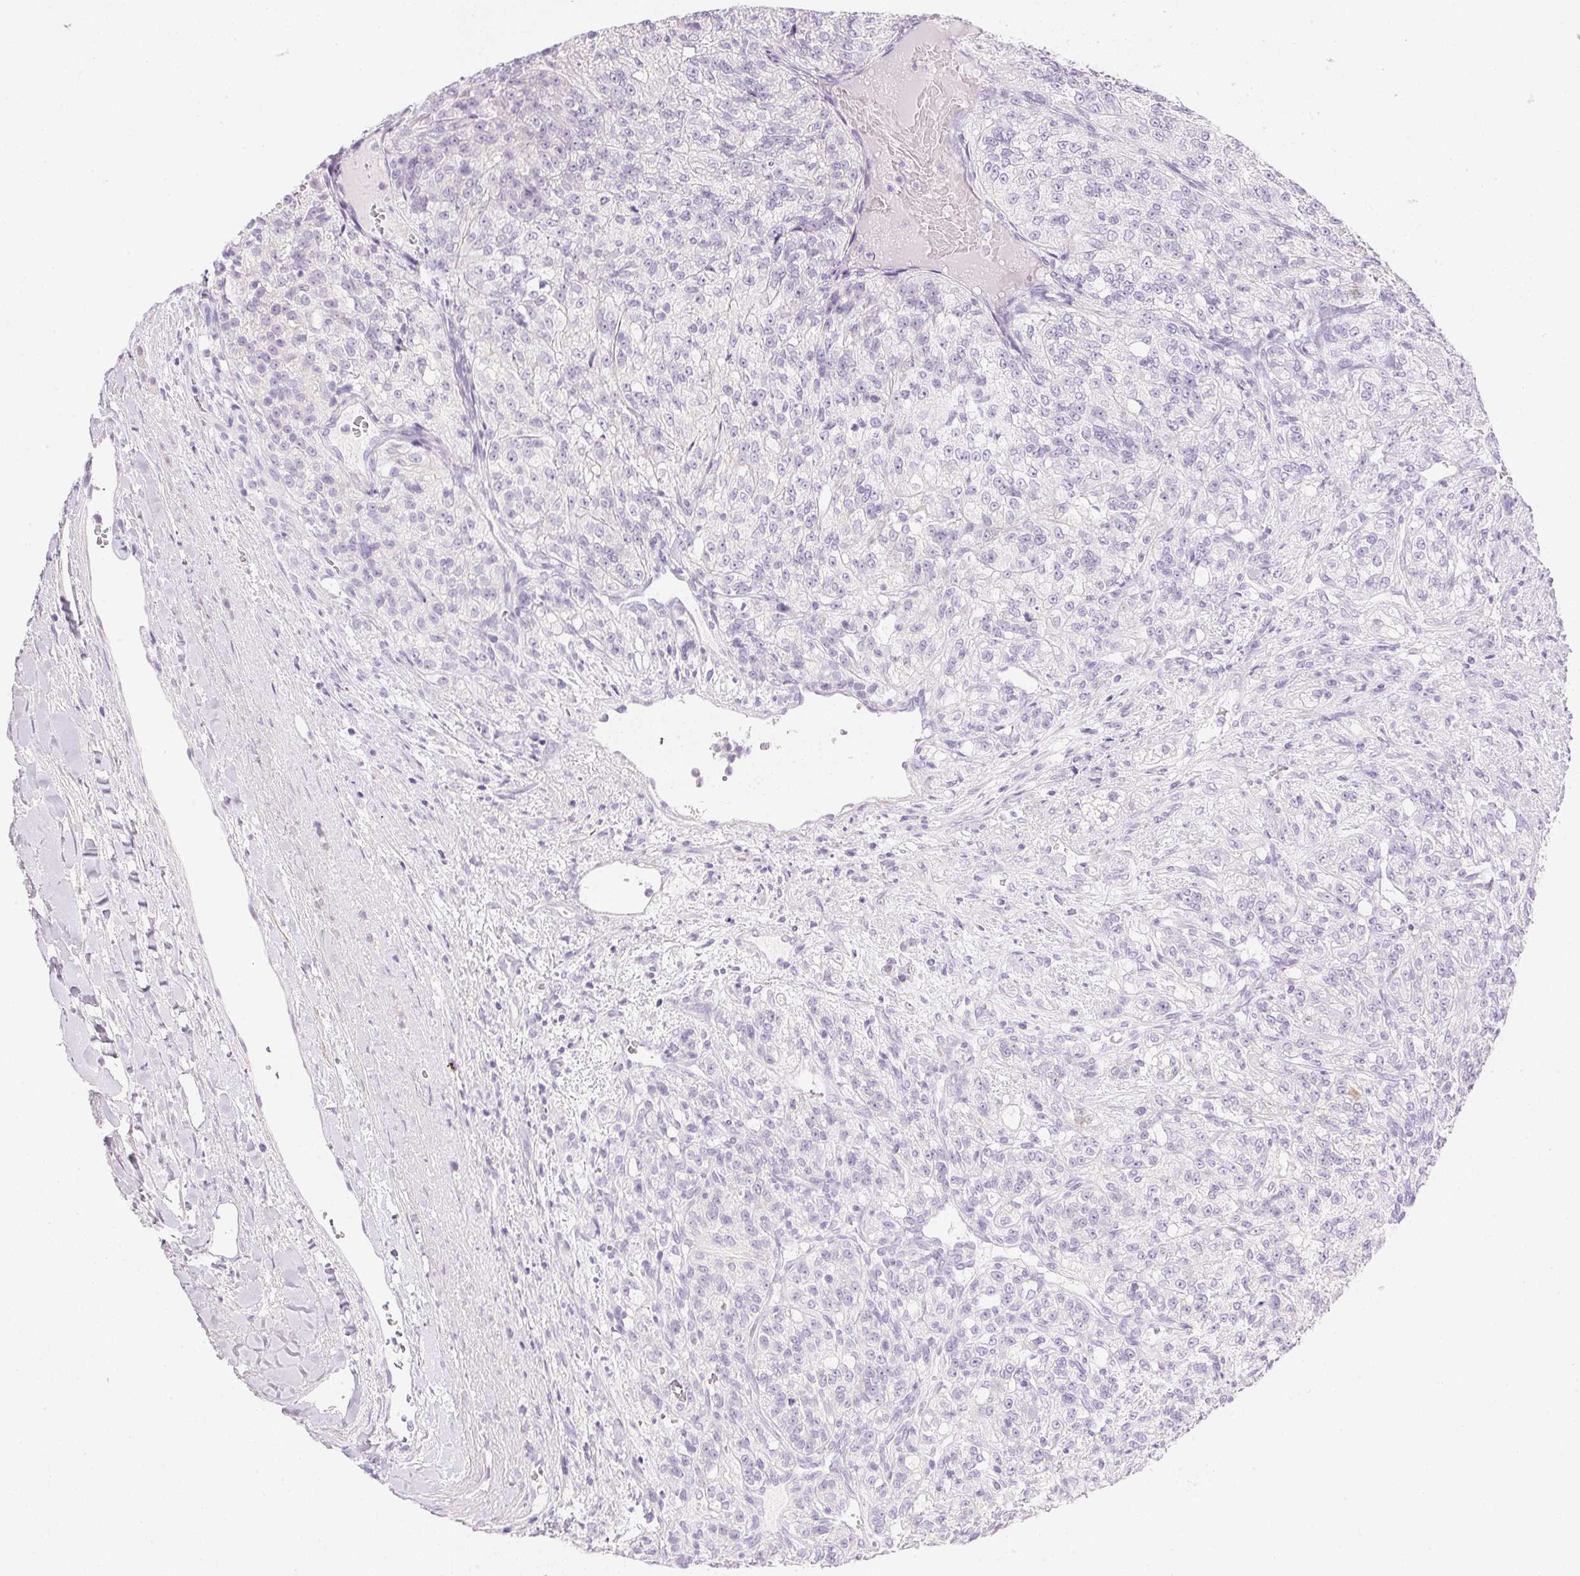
{"staining": {"intensity": "negative", "quantity": "none", "location": "none"}, "tissue": "renal cancer", "cell_type": "Tumor cells", "image_type": "cancer", "snomed": [{"axis": "morphology", "description": "Adenocarcinoma, NOS"}, {"axis": "topography", "description": "Kidney"}], "caption": "A micrograph of human adenocarcinoma (renal) is negative for staining in tumor cells.", "gene": "CTRL", "patient": {"sex": "female", "age": 63}}